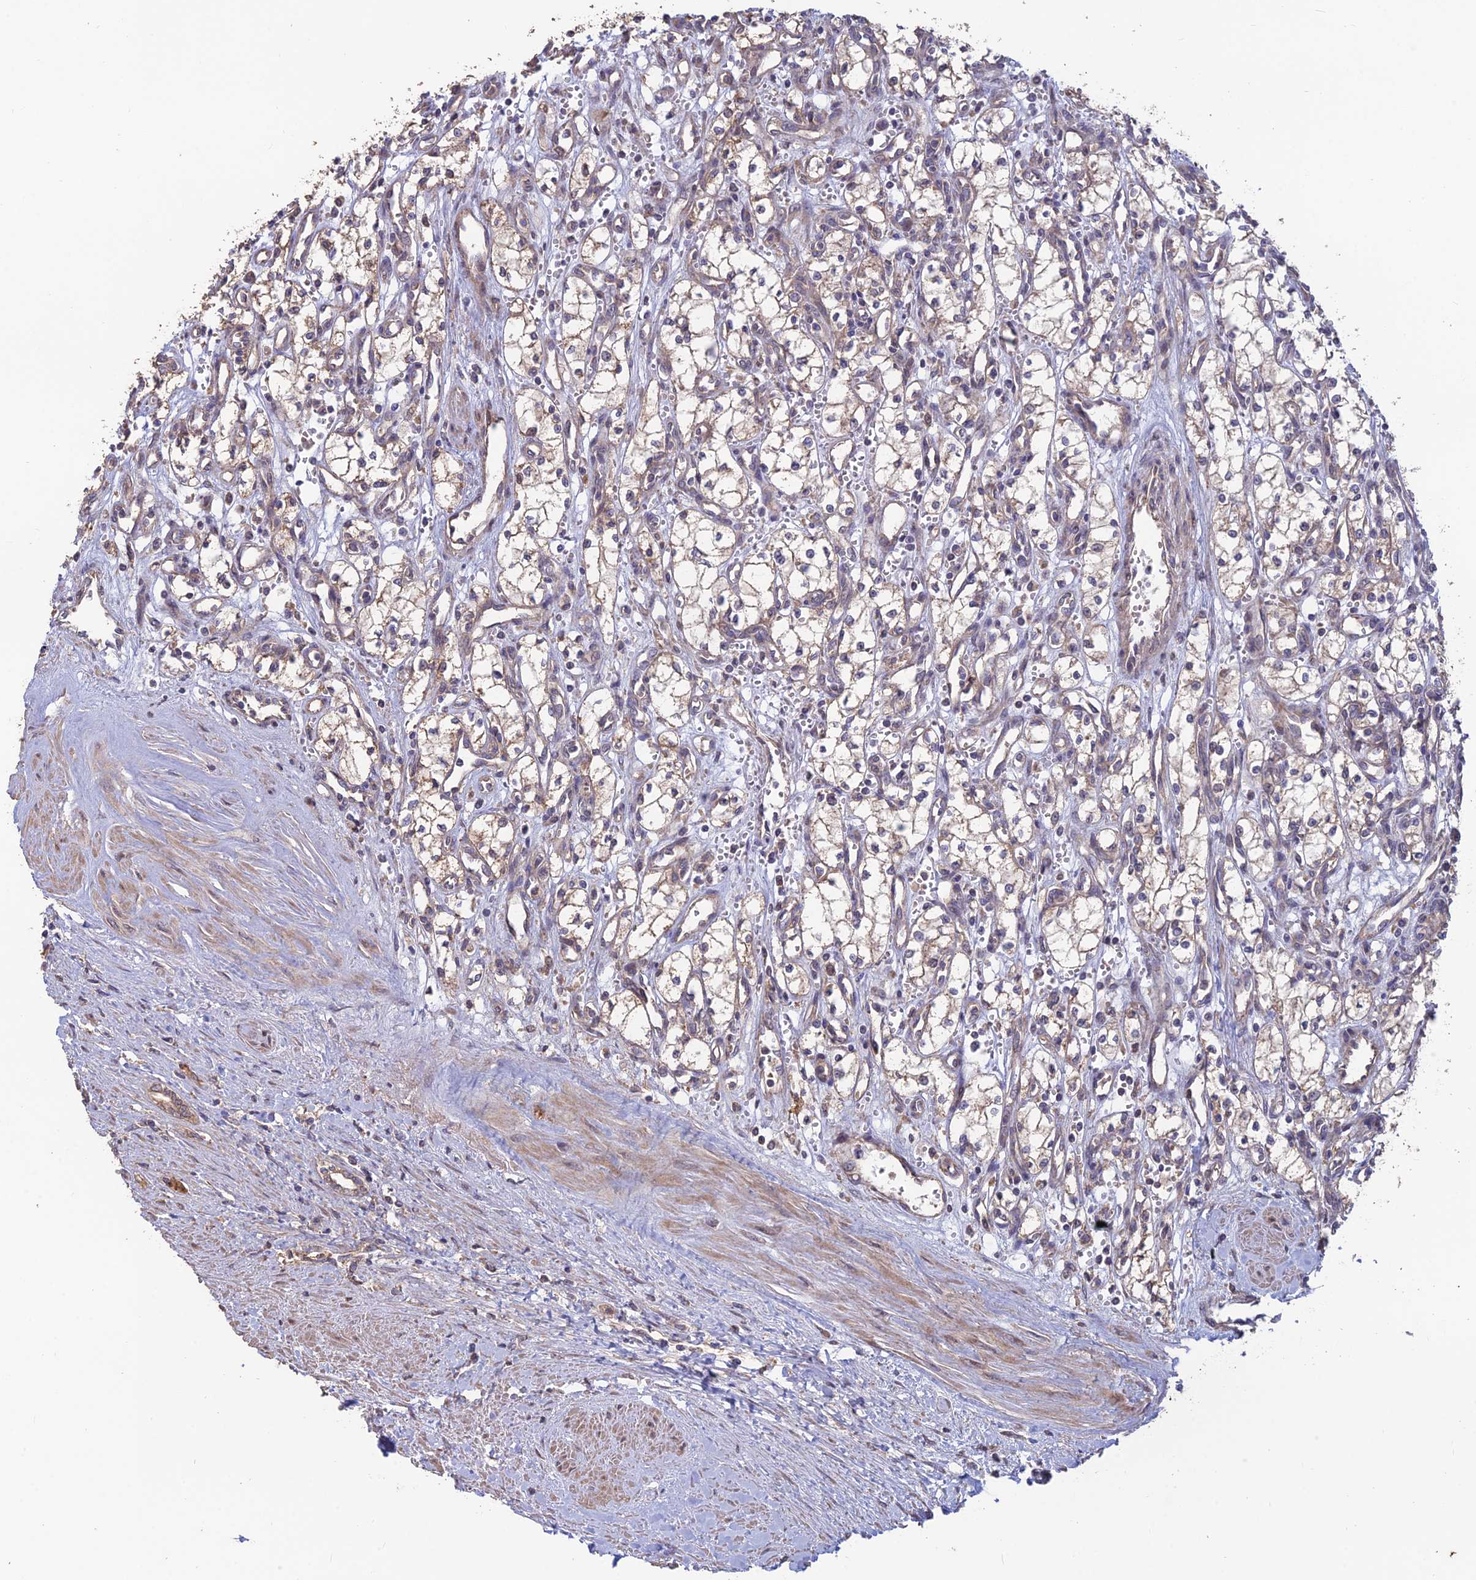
{"staining": {"intensity": "weak", "quantity": "25%-75%", "location": "cytoplasmic/membranous"}, "tissue": "renal cancer", "cell_type": "Tumor cells", "image_type": "cancer", "snomed": [{"axis": "morphology", "description": "Adenocarcinoma, NOS"}, {"axis": "topography", "description": "Kidney"}], "caption": "Immunohistochemical staining of renal cancer demonstrates low levels of weak cytoplasmic/membranous staining in approximately 25%-75% of tumor cells.", "gene": "SHISA5", "patient": {"sex": "male", "age": 59}}